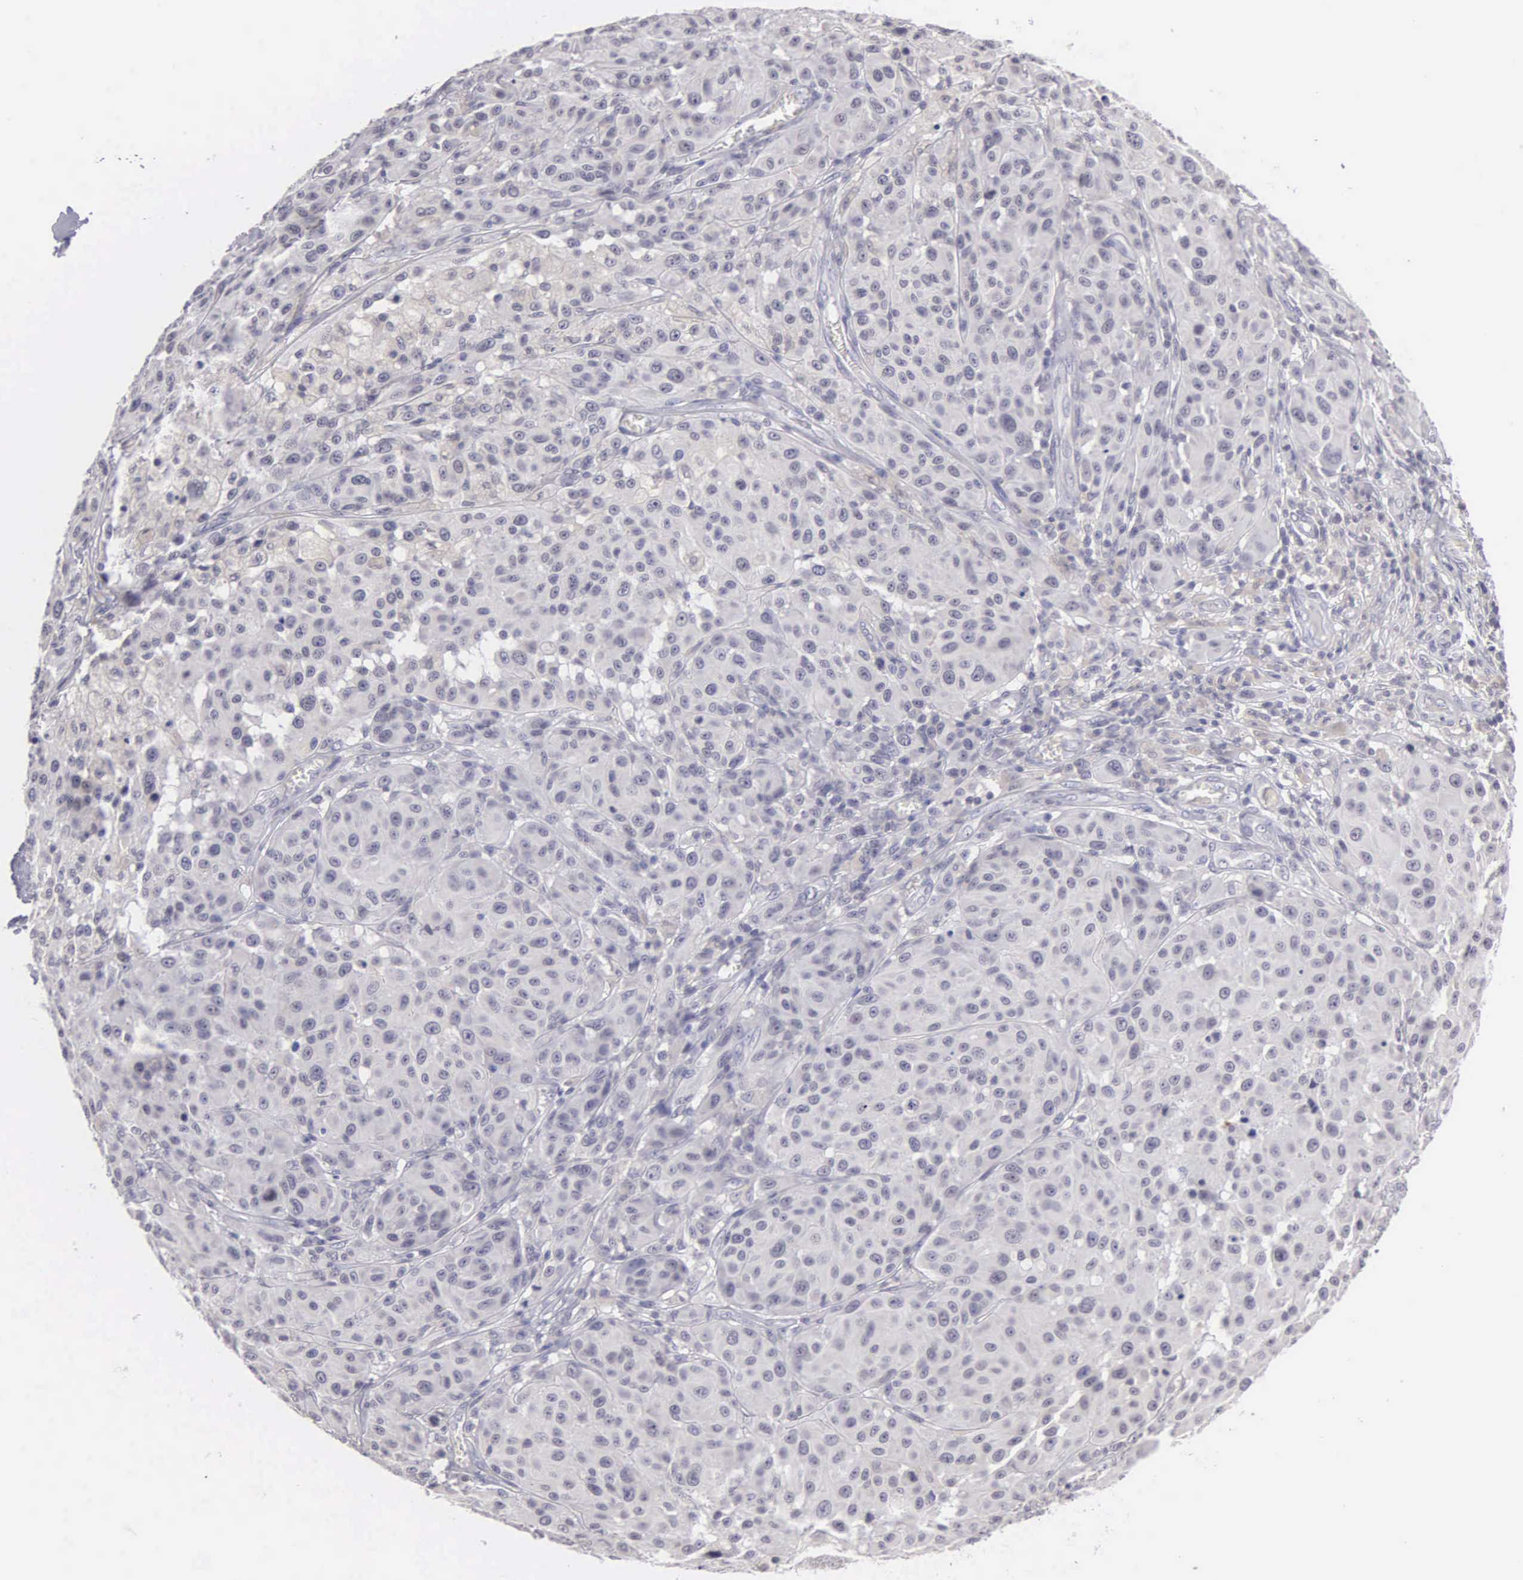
{"staining": {"intensity": "negative", "quantity": "none", "location": "none"}, "tissue": "melanoma", "cell_type": "Tumor cells", "image_type": "cancer", "snomed": [{"axis": "morphology", "description": "Malignant melanoma, NOS"}, {"axis": "topography", "description": "Skin"}], "caption": "A high-resolution histopathology image shows IHC staining of melanoma, which shows no significant expression in tumor cells. (DAB (3,3'-diaminobenzidine) immunohistochemistry visualized using brightfield microscopy, high magnification).", "gene": "BRD1", "patient": {"sex": "female", "age": 77}}